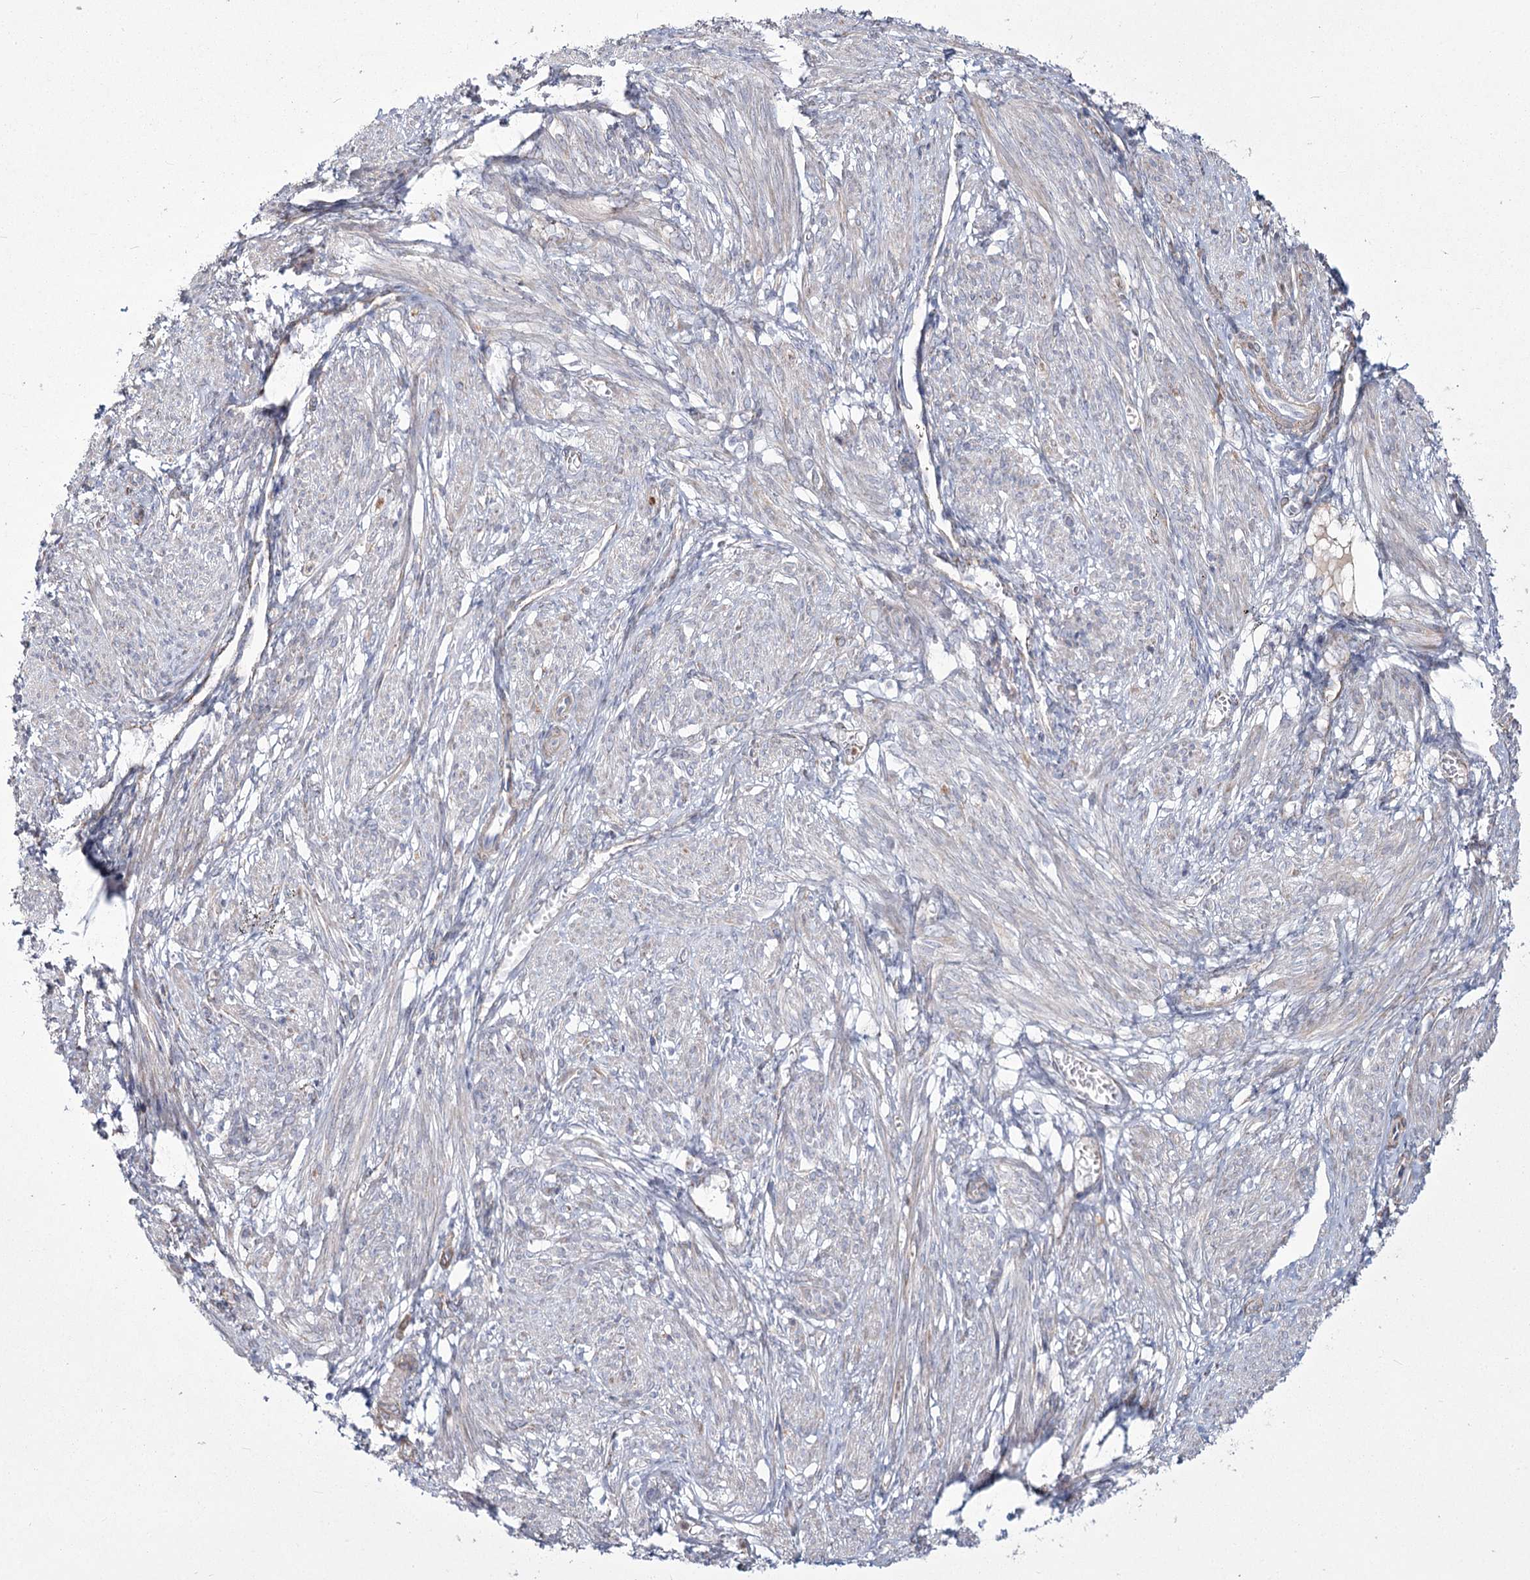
{"staining": {"intensity": "negative", "quantity": "none", "location": "none"}, "tissue": "smooth muscle", "cell_type": "Smooth muscle cells", "image_type": "normal", "snomed": [{"axis": "morphology", "description": "Normal tissue, NOS"}, {"axis": "topography", "description": "Smooth muscle"}], "caption": "There is no significant staining in smooth muscle cells of smooth muscle. (DAB (3,3'-diaminobenzidine) immunohistochemistry with hematoxylin counter stain).", "gene": "ME3", "patient": {"sex": "female", "age": 39}}